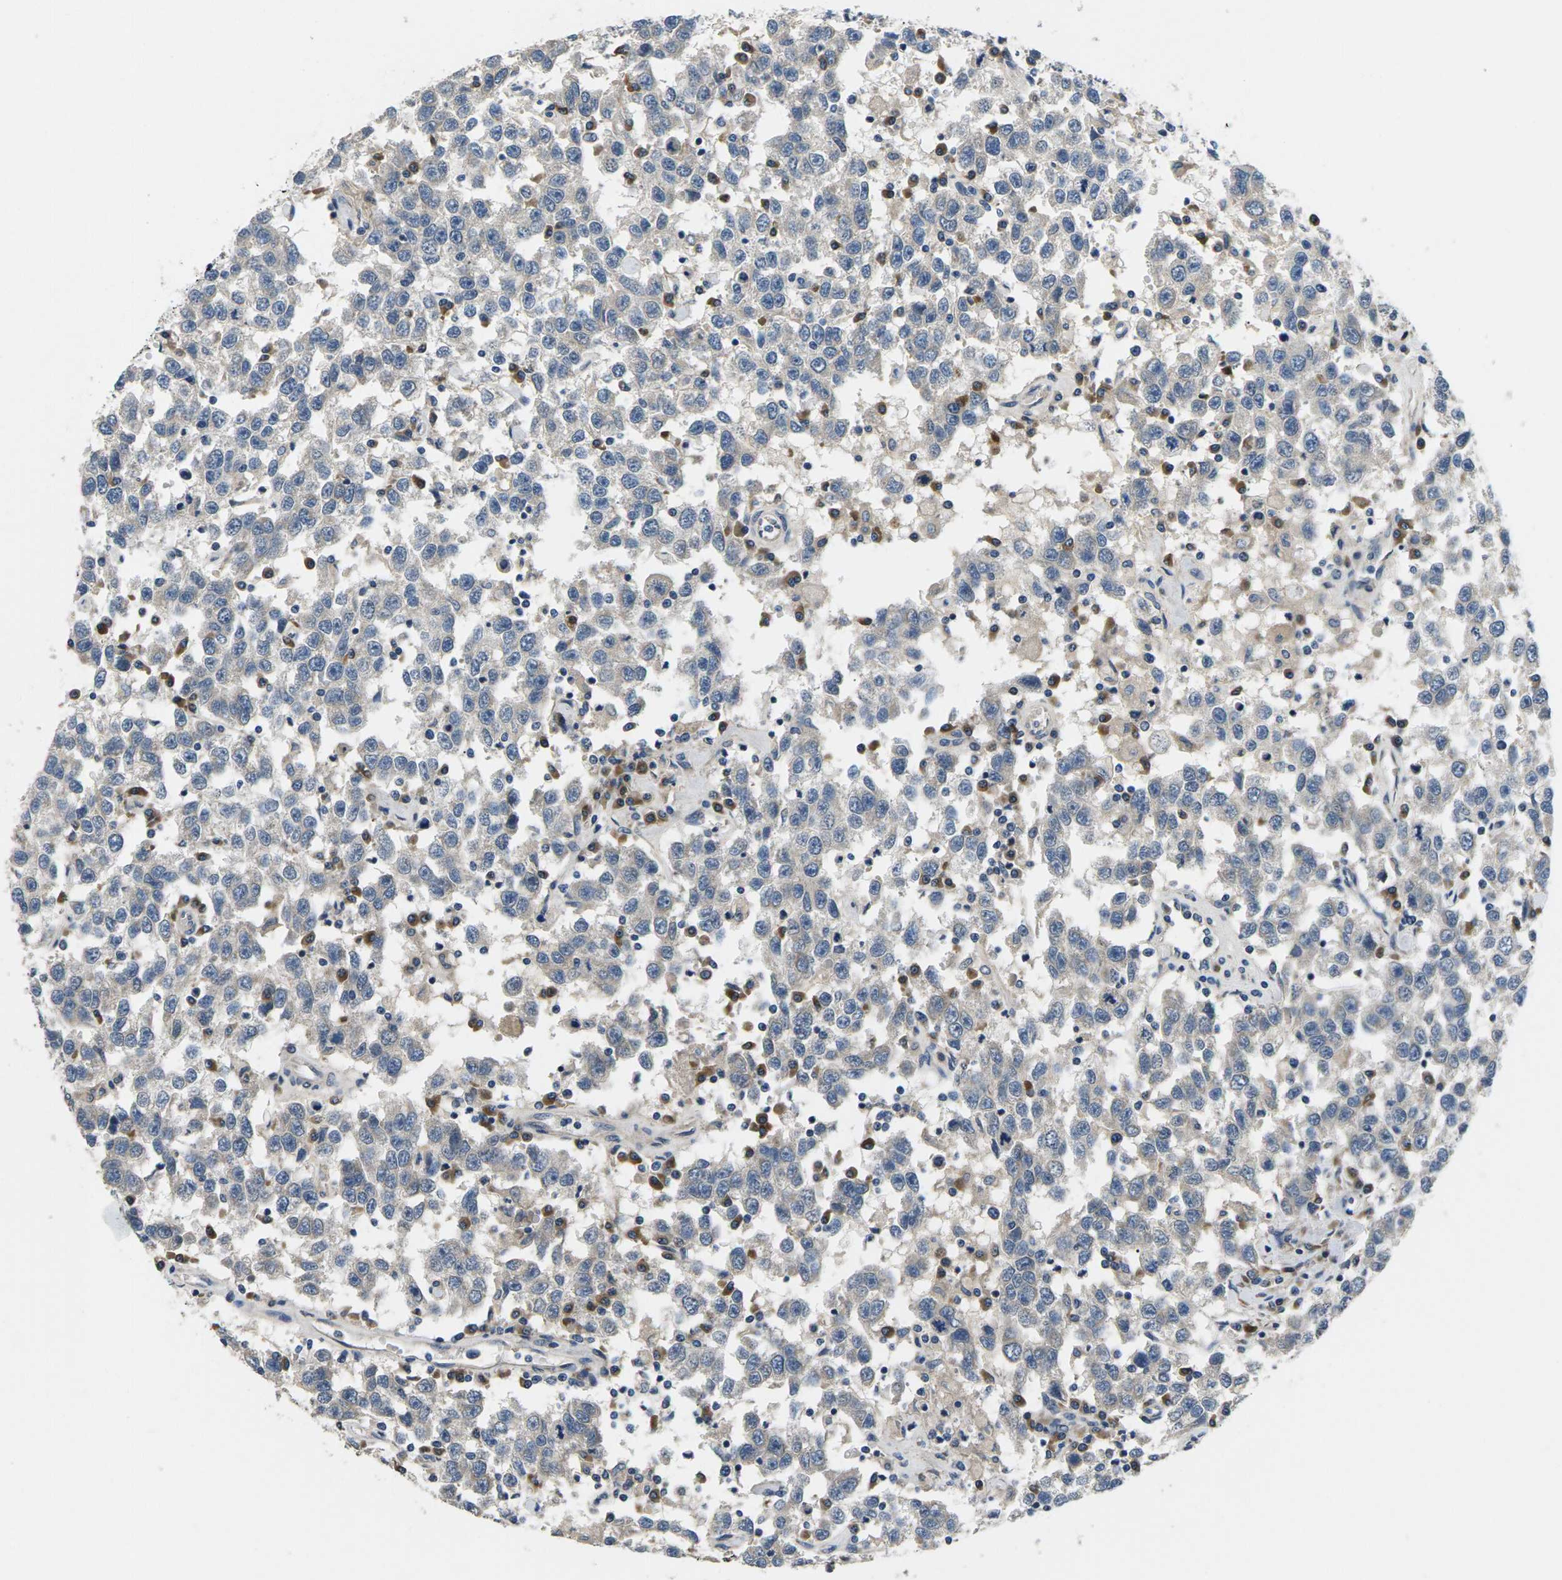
{"staining": {"intensity": "negative", "quantity": "none", "location": "none"}, "tissue": "testis cancer", "cell_type": "Tumor cells", "image_type": "cancer", "snomed": [{"axis": "morphology", "description": "Seminoma, NOS"}, {"axis": "topography", "description": "Testis"}], "caption": "Immunohistochemistry (IHC) histopathology image of neoplastic tissue: testis cancer stained with DAB displays no significant protein expression in tumor cells.", "gene": "ERGIC3", "patient": {"sex": "male", "age": 41}}